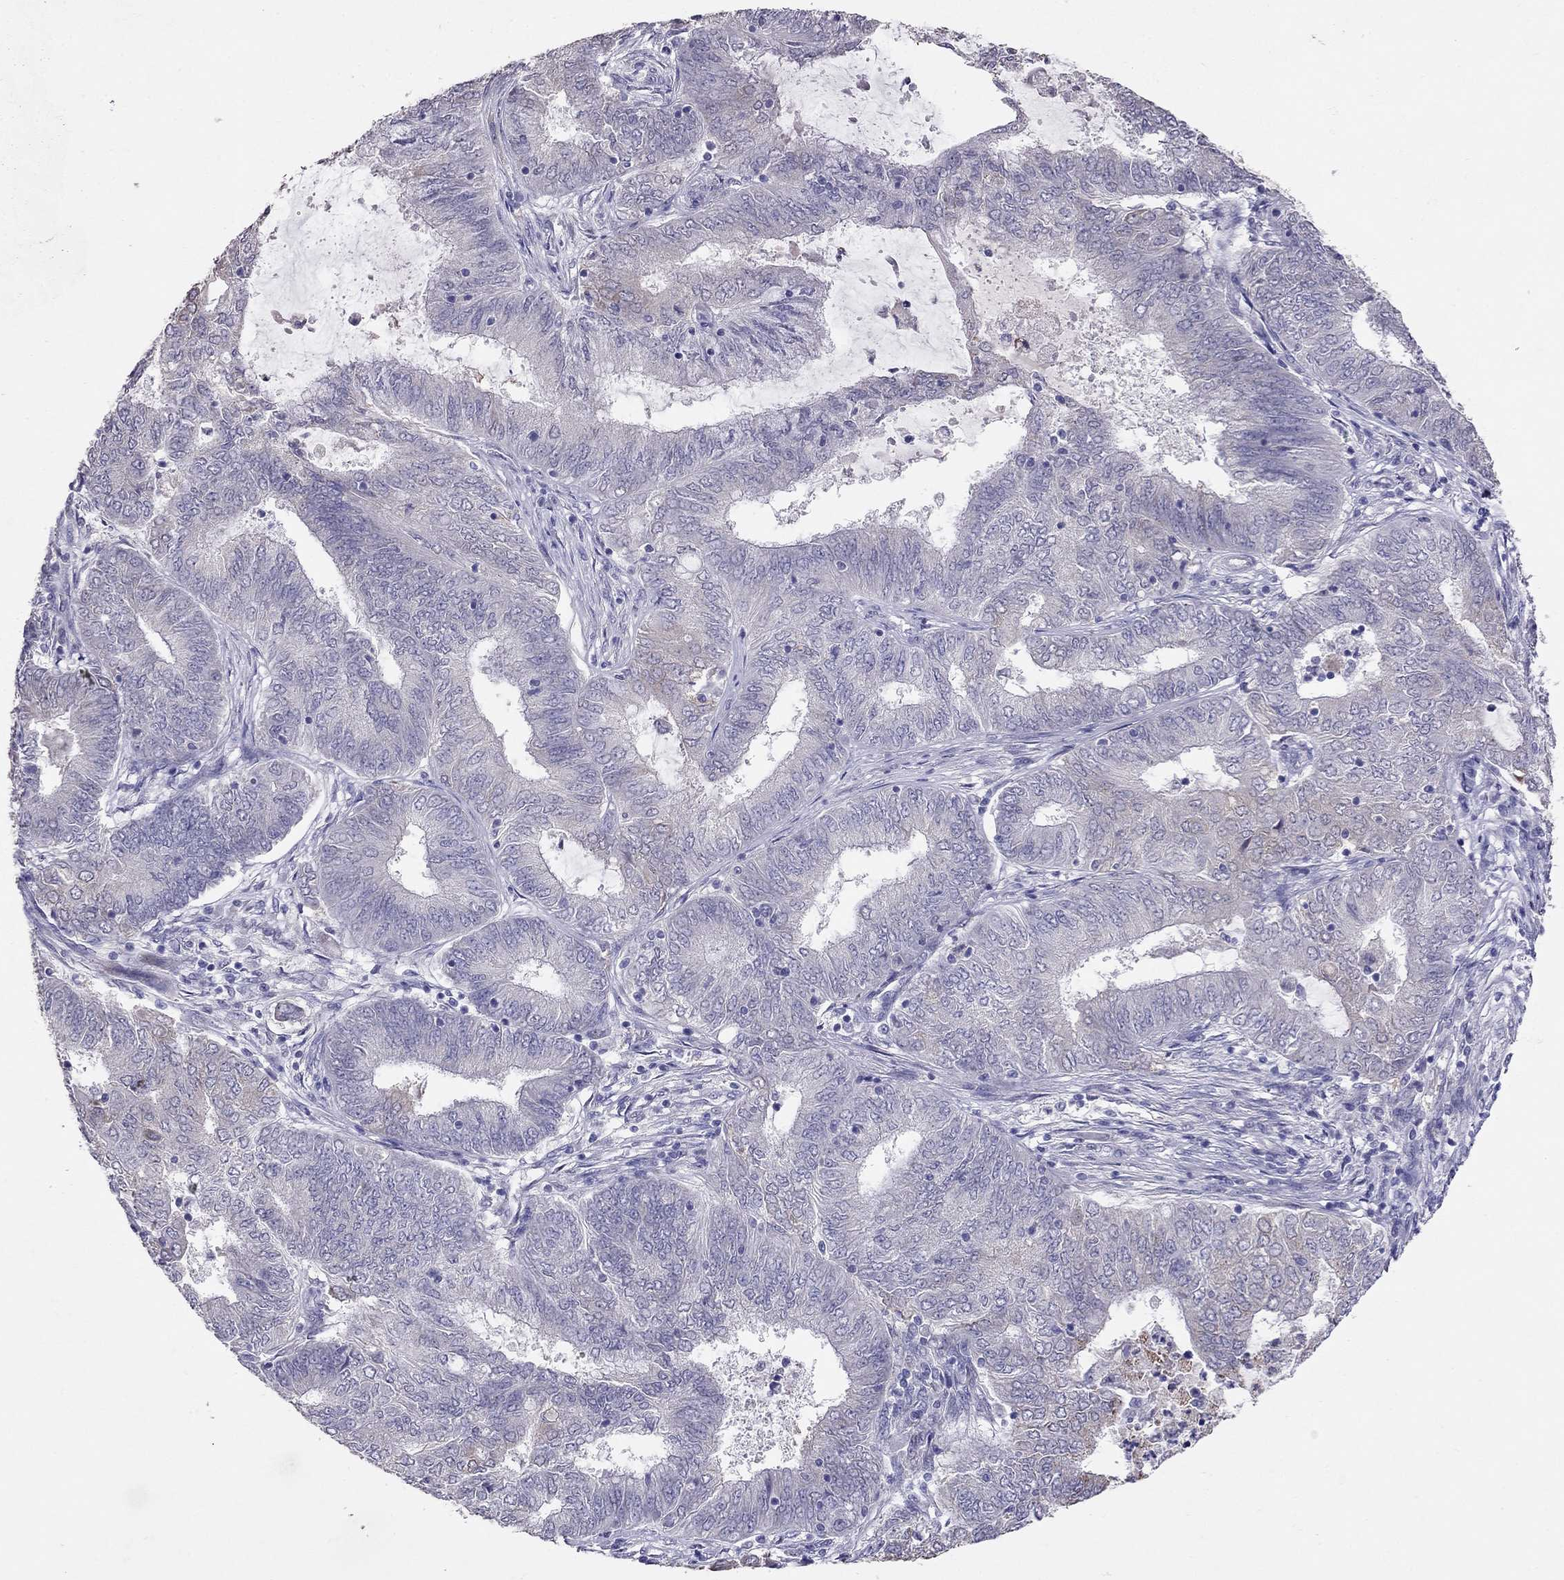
{"staining": {"intensity": "negative", "quantity": "none", "location": "none"}, "tissue": "endometrial cancer", "cell_type": "Tumor cells", "image_type": "cancer", "snomed": [{"axis": "morphology", "description": "Adenocarcinoma, NOS"}, {"axis": "topography", "description": "Endometrium"}], "caption": "High magnification brightfield microscopy of endometrial cancer stained with DAB (3,3'-diaminobenzidine) (brown) and counterstained with hematoxylin (blue): tumor cells show no significant positivity.", "gene": "MYO3B", "patient": {"sex": "female", "age": 62}}